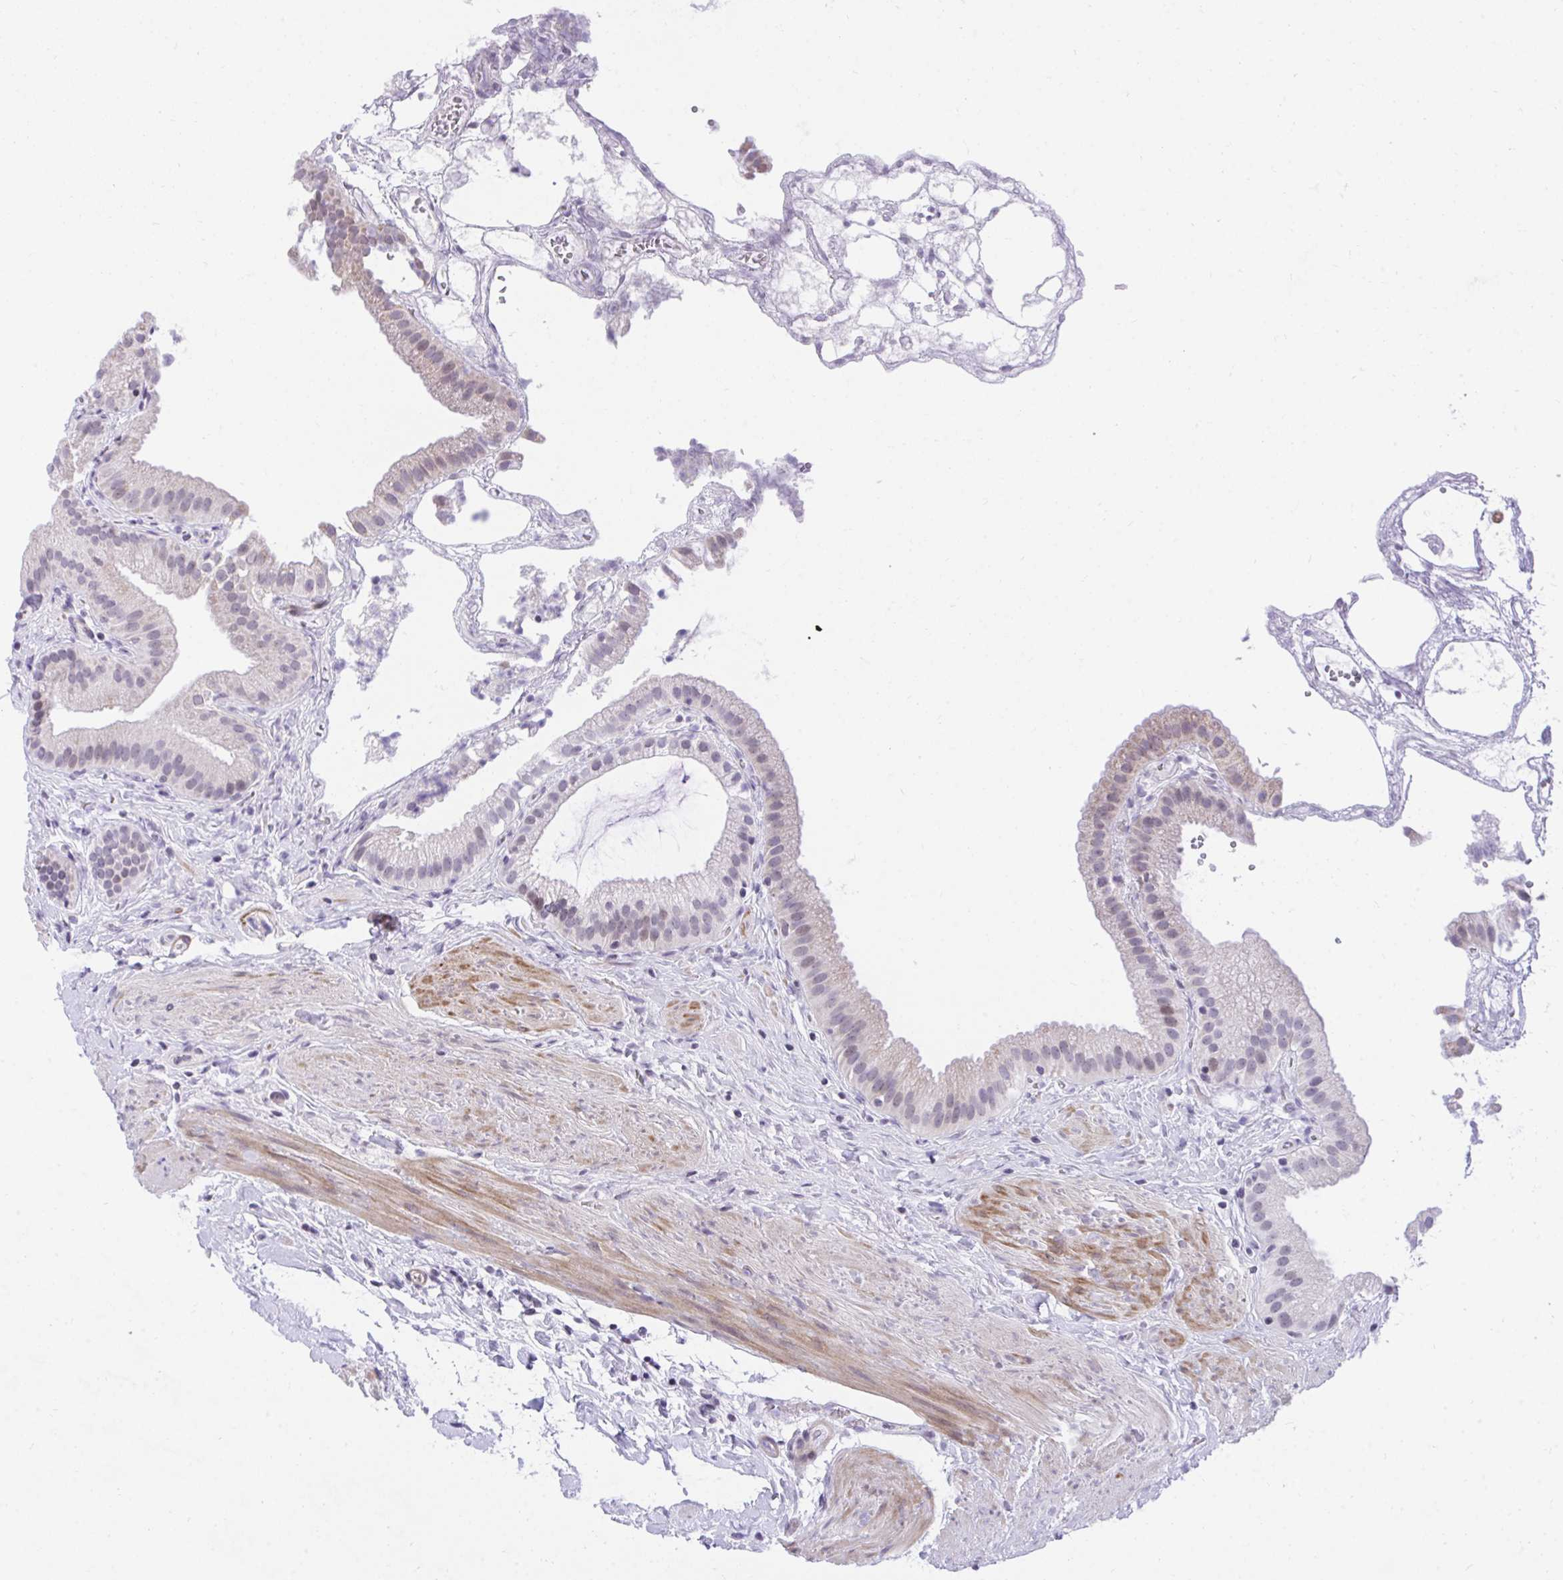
{"staining": {"intensity": "negative", "quantity": "none", "location": "none"}, "tissue": "gallbladder", "cell_type": "Glandular cells", "image_type": "normal", "snomed": [{"axis": "morphology", "description": "Normal tissue, NOS"}, {"axis": "topography", "description": "Gallbladder"}], "caption": "Normal gallbladder was stained to show a protein in brown. There is no significant staining in glandular cells. Nuclei are stained in blue.", "gene": "KCNN4", "patient": {"sex": "female", "age": 63}}